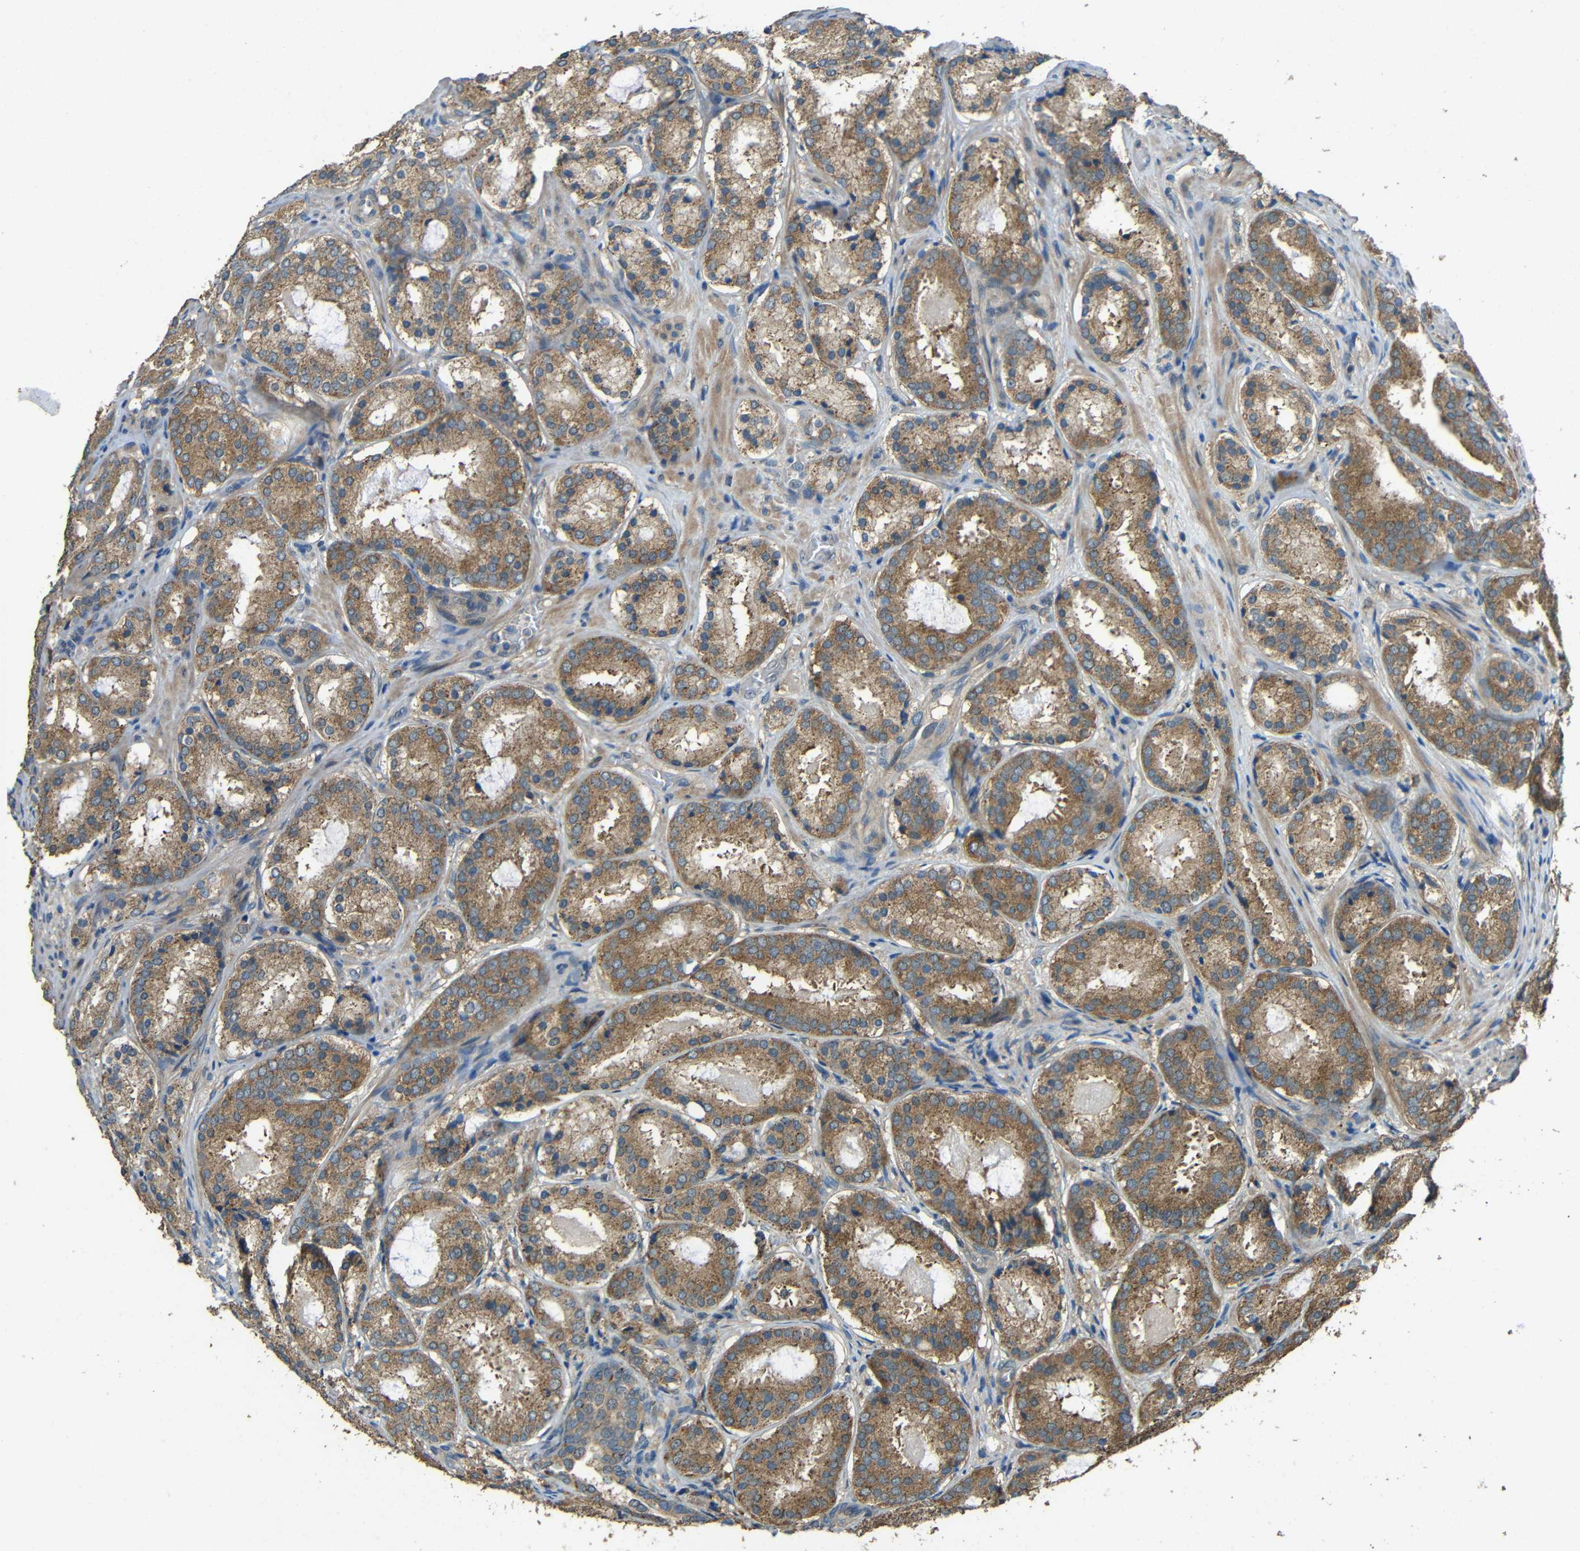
{"staining": {"intensity": "moderate", "quantity": ">75%", "location": "cytoplasmic/membranous"}, "tissue": "prostate cancer", "cell_type": "Tumor cells", "image_type": "cancer", "snomed": [{"axis": "morphology", "description": "Adenocarcinoma, Low grade"}, {"axis": "topography", "description": "Prostate"}], "caption": "A brown stain shows moderate cytoplasmic/membranous expression of a protein in human prostate cancer (adenocarcinoma (low-grade)) tumor cells.", "gene": "ACACA", "patient": {"sex": "male", "age": 69}}